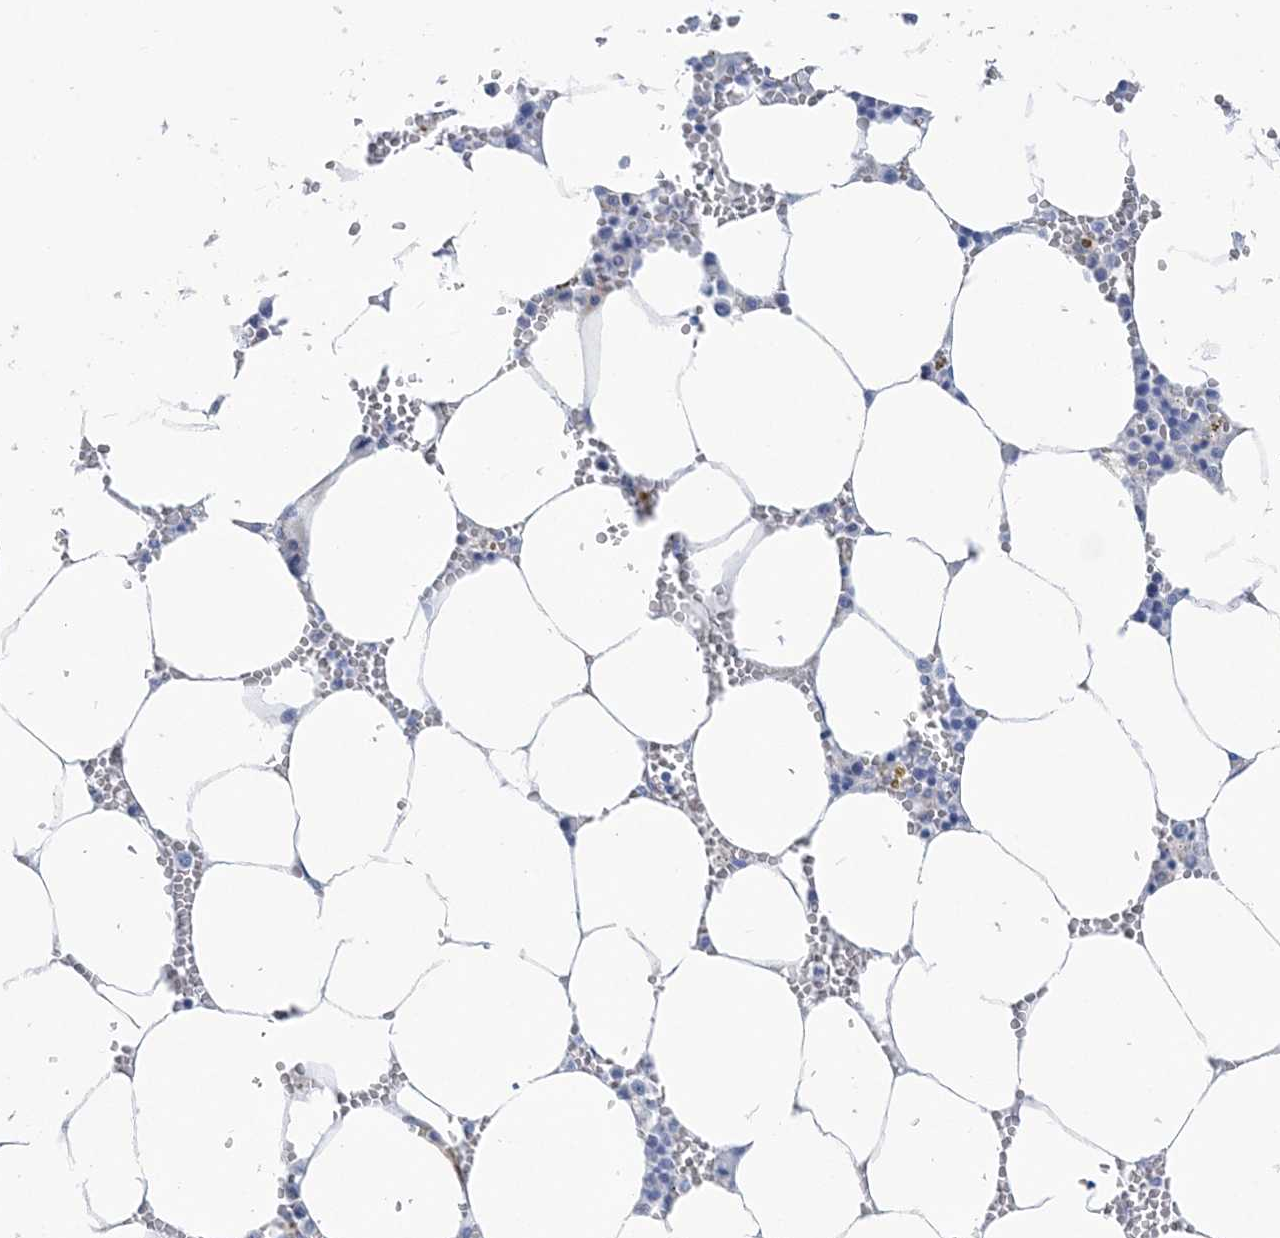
{"staining": {"intensity": "weak", "quantity": "<25%", "location": "cytoplasmic/membranous"}, "tissue": "bone marrow", "cell_type": "Hematopoietic cells", "image_type": "normal", "snomed": [{"axis": "morphology", "description": "Normal tissue, NOS"}, {"axis": "topography", "description": "Bone marrow"}], "caption": "This is a image of immunohistochemistry staining of unremarkable bone marrow, which shows no positivity in hematopoietic cells. (Stains: DAB (3,3'-diaminobenzidine) immunohistochemistry with hematoxylin counter stain, Microscopy: brightfield microscopy at high magnification).", "gene": "PPIL6", "patient": {"sex": "male", "age": 70}}